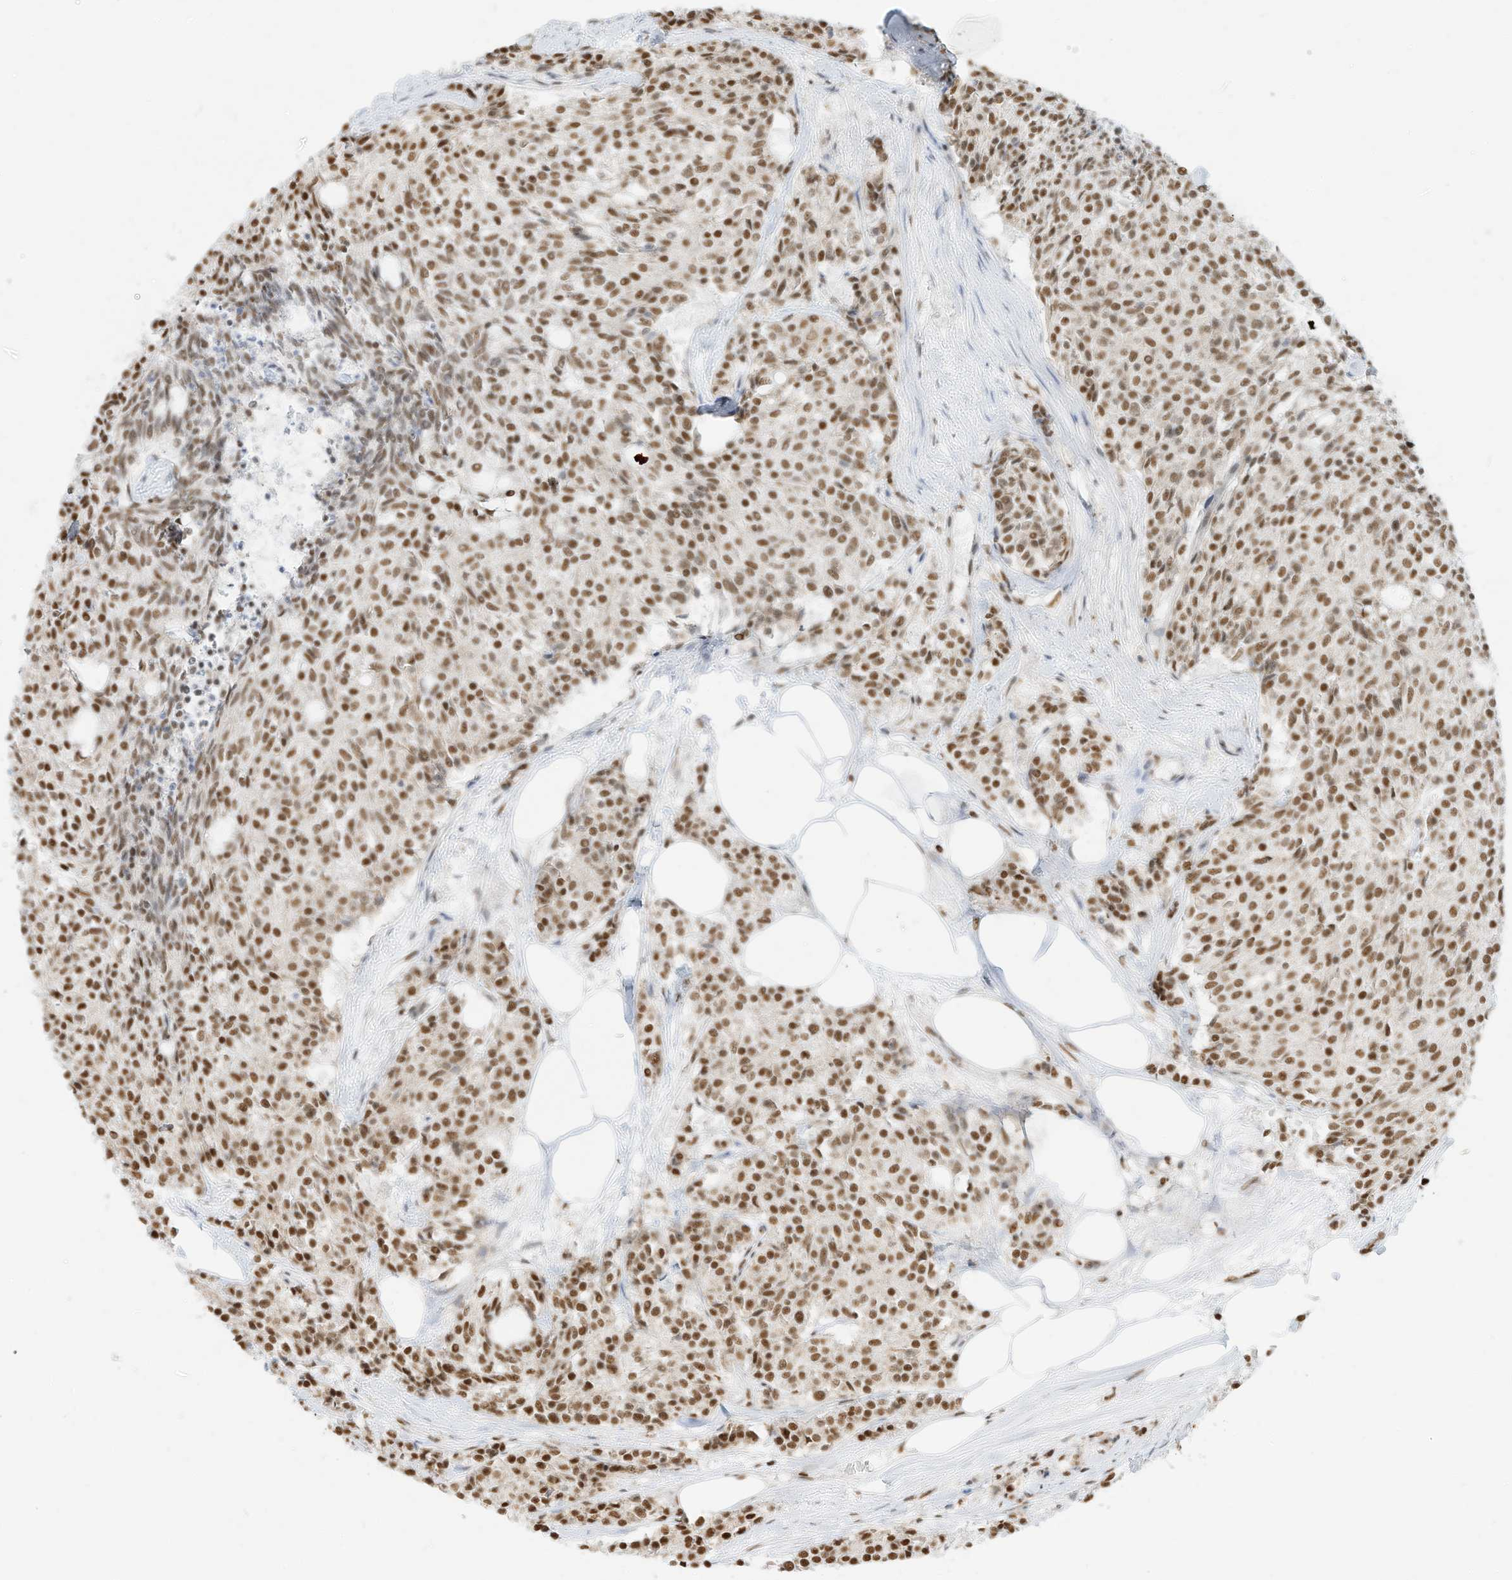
{"staining": {"intensity": "moderate", "quantity": ">75%", "location": "nuclear"}, "tissue": "carcinoid", "cell_type": "Tumor cells", "image_type": "cancer", "snomed": [{"axis": "morphology", "description": "Carcinoid, malignant, NOS"}, {"axis": "topography", "description": "Pancreas"}], "caption": "Carcinoid stained with immunohistochemistry displays moderate nuclear expression in about >75% of tumor cells.", "gene": "NHSL1", "patient": {"sex": "female", "age": 54}}